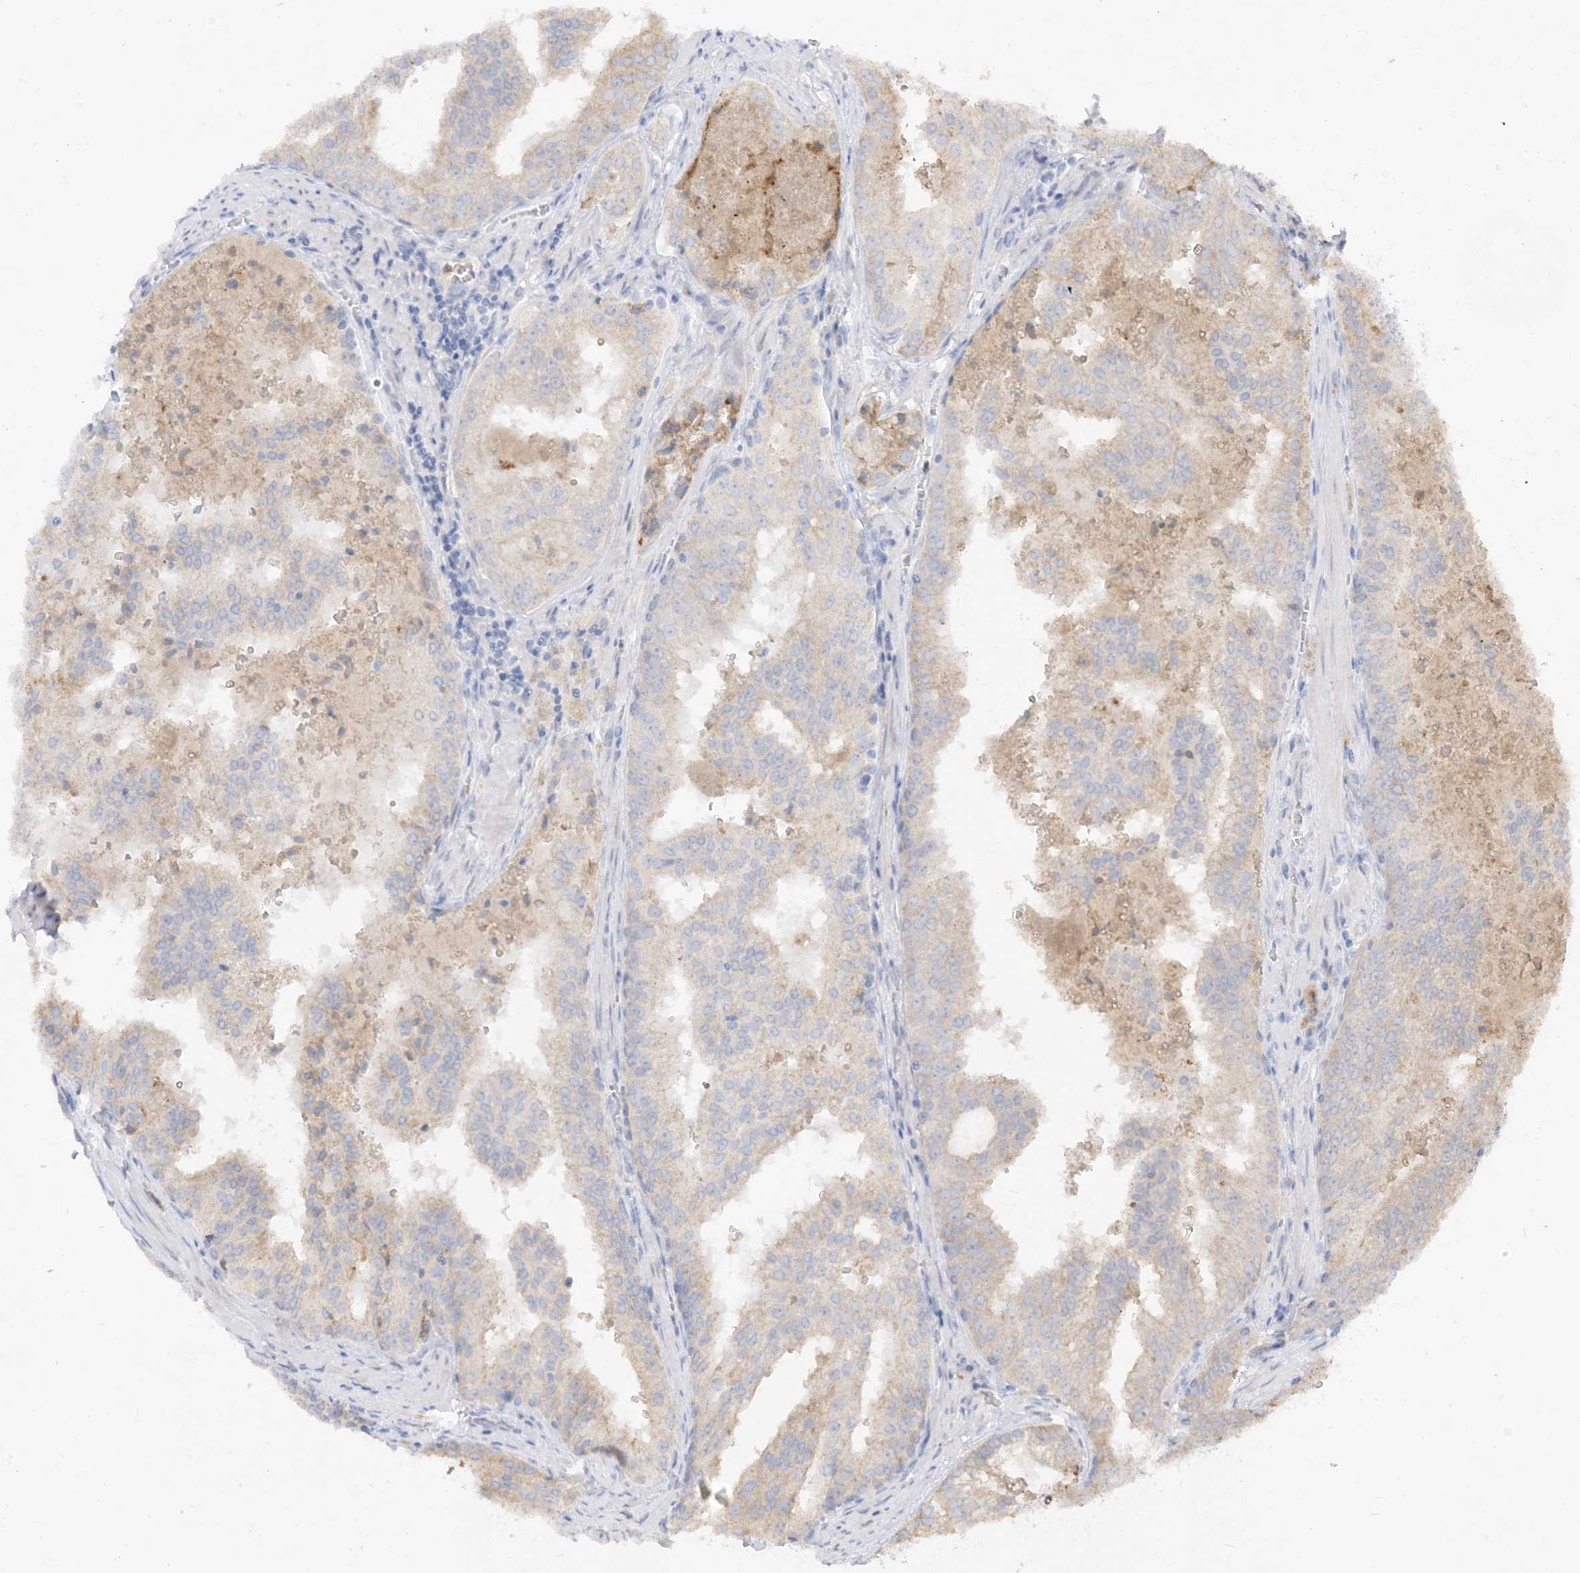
{"staining": {"intensity": "weak", "quantity": "25%-75%", "location": "cytoplasmic/membranous"}, "tissue": "prostate cancer", "cell_type": "Tumor cells", "image_type": "cancer", "snomed": [{"axis": "morphology", "description": "Adenocarcinoma, High grade"}, {"axis": "topography", "description": "Prostate"}], "caption": "IHC image of neoplastic tissue: prostate cancer (adenocarcinoma (high-grade)) stained using immunohistochemistry (IHC) shows low levels of weak protein expression localized specifically in the cytoplasmic/membranous of tumor cells, appearing as a cytoplasmic/membranous brown color.", "gene": "LOXL3", "patient": {"sex": "male", "age": 68}}